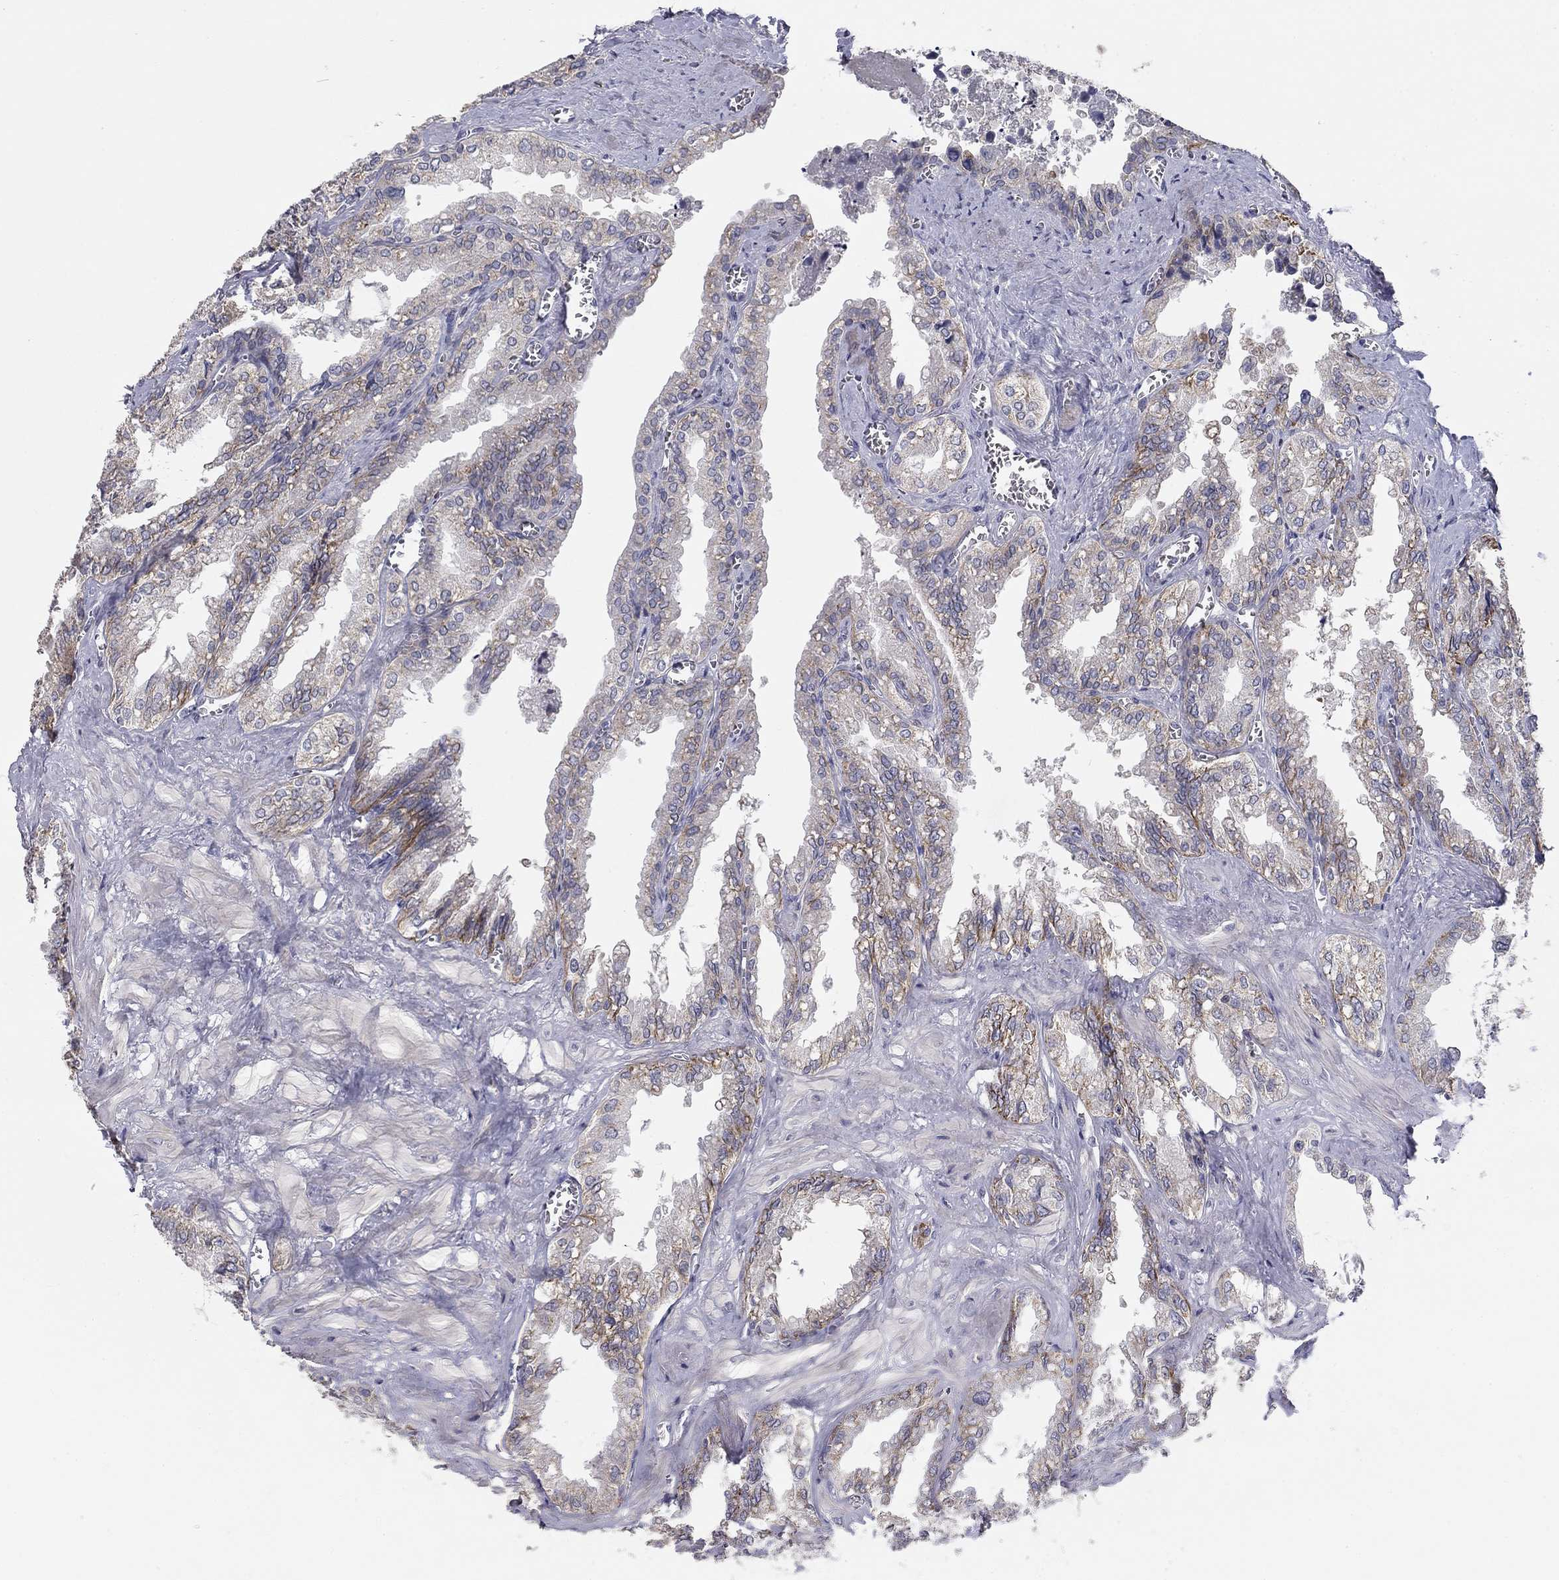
{"staining": {"intensity": "moderate", "quantity": "<25%", "location": "cytoplasmic/membranous"}, "tissue": "seminal vesicle", "cell_type": "Glandular cells", "image_type": "normal", "snomed": [{"axis": "morphology", "description": "Normal tissue, NOS"}, {"axis": "topography", "description": "Seminal veicle"}], "caption": "The histopathology image shows immunohistochemical staining of normal seminal vesicle. There is moderate cytoplasmic/membranous positivity is appreciated in about <25% of glandular cells.", "gene": "SEPTIN3", "patient": {"sex": "male", "age": 67}}